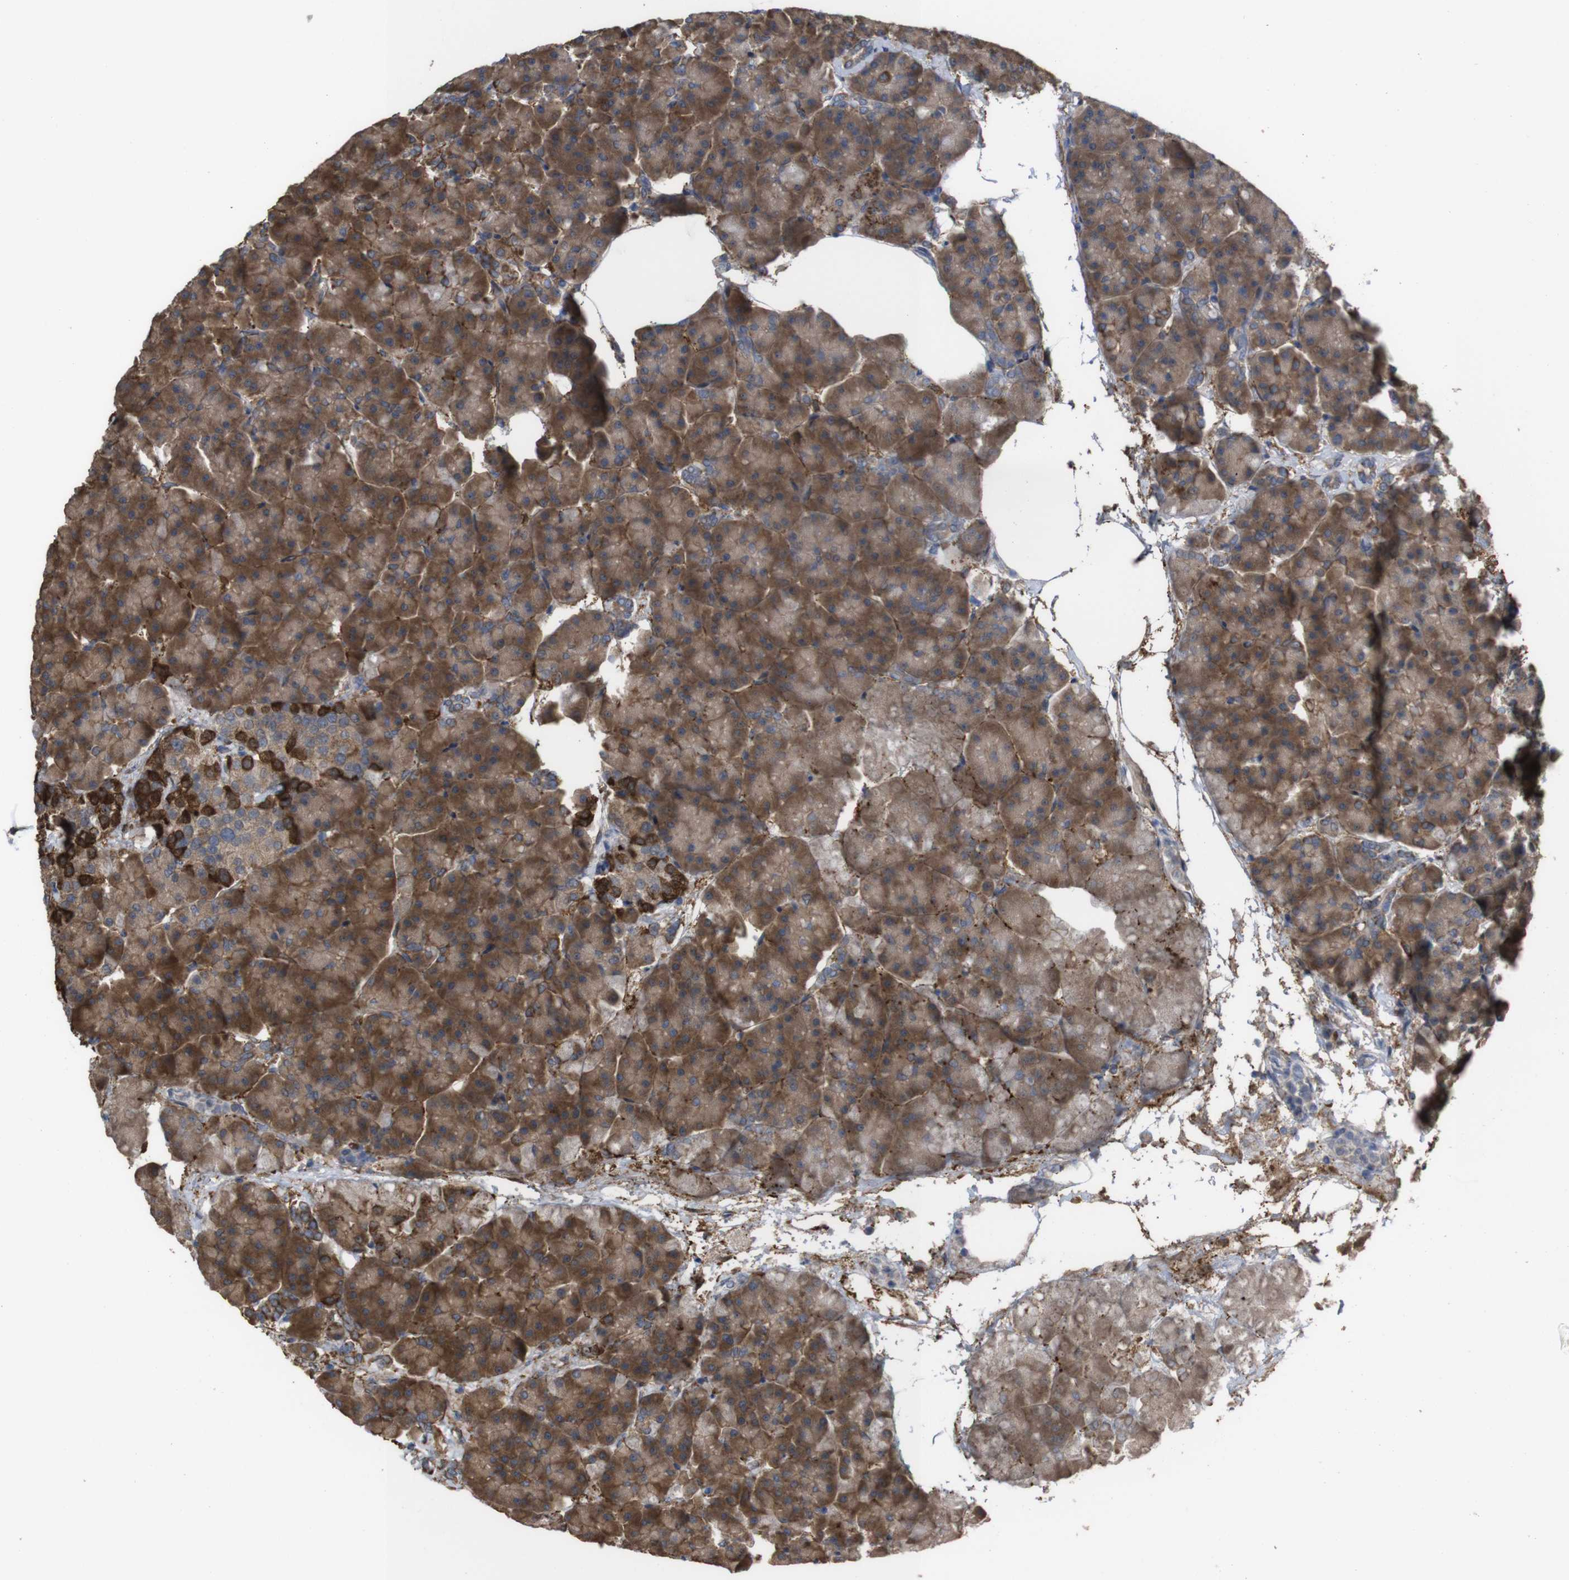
{"staining": {"intensity": "moderate", "quantity": ">75%", "location": "cytoplasmic/membranous"}, "tissue": "pancreas", "cell_type": "Exocrine glandular cells", "image_type": "normal", "snomed": [{"axis": "morphology", "description": "Normal tissue, NOS"}, {"axis": "topography", "description": "Pancreas"}], "caption": "High-magnification brightfield microscopy of unremarkable pancreas stained with DAB (3,3'-diaminobenzidine) (brown) and counterstained with hematoxylin (blue). exocrine glandular cells exhibit moderate cytoplasmic/membranous expression is identified in approximately>75% of cells. The staining was performed using DAB, with brown indicating positive protein expression. Nuclei are stained blue with hematoxylin.", "gene": "PTPRR", "patient": {"sex": "female", "age": 70}}